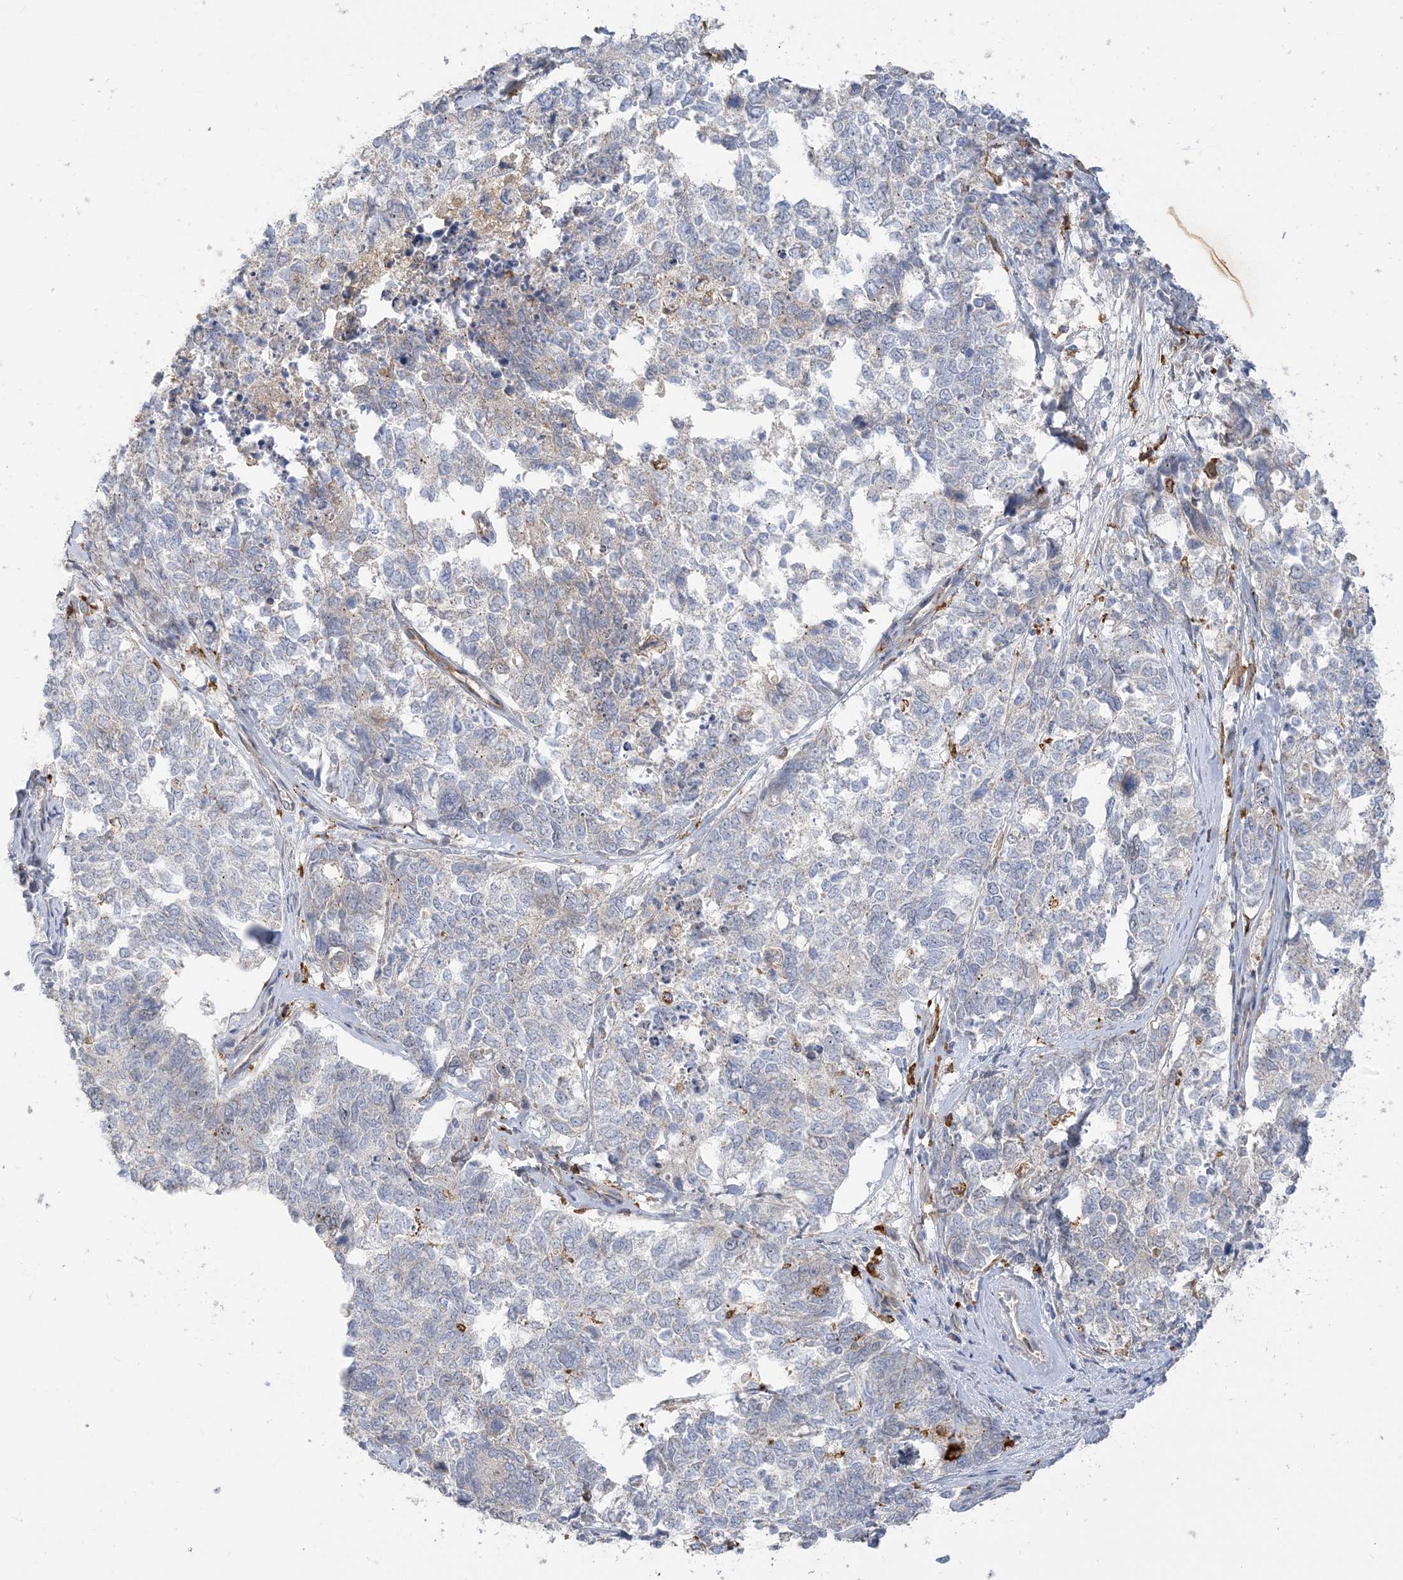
{"staining": {"intensity": "negative", "quantity": "none", "location": "none"}, "tissue": "cervical cancer", "cell_type": "Tumor cells", "image_type": "cancer", "snomed": [{"axis": "morphology", "description": "Squamous cell carcinoma, NOS"}, {"axis": "topography", "description": "Cervix"}], "caption": "A high-resolution image shows immunohistochemistry staining of cervical cancer (squamous cell carcinoma), which shows no significant staining in tumor cells.", "gene": "PEAR1", "patient": {"sex": "female", "age": 63}}